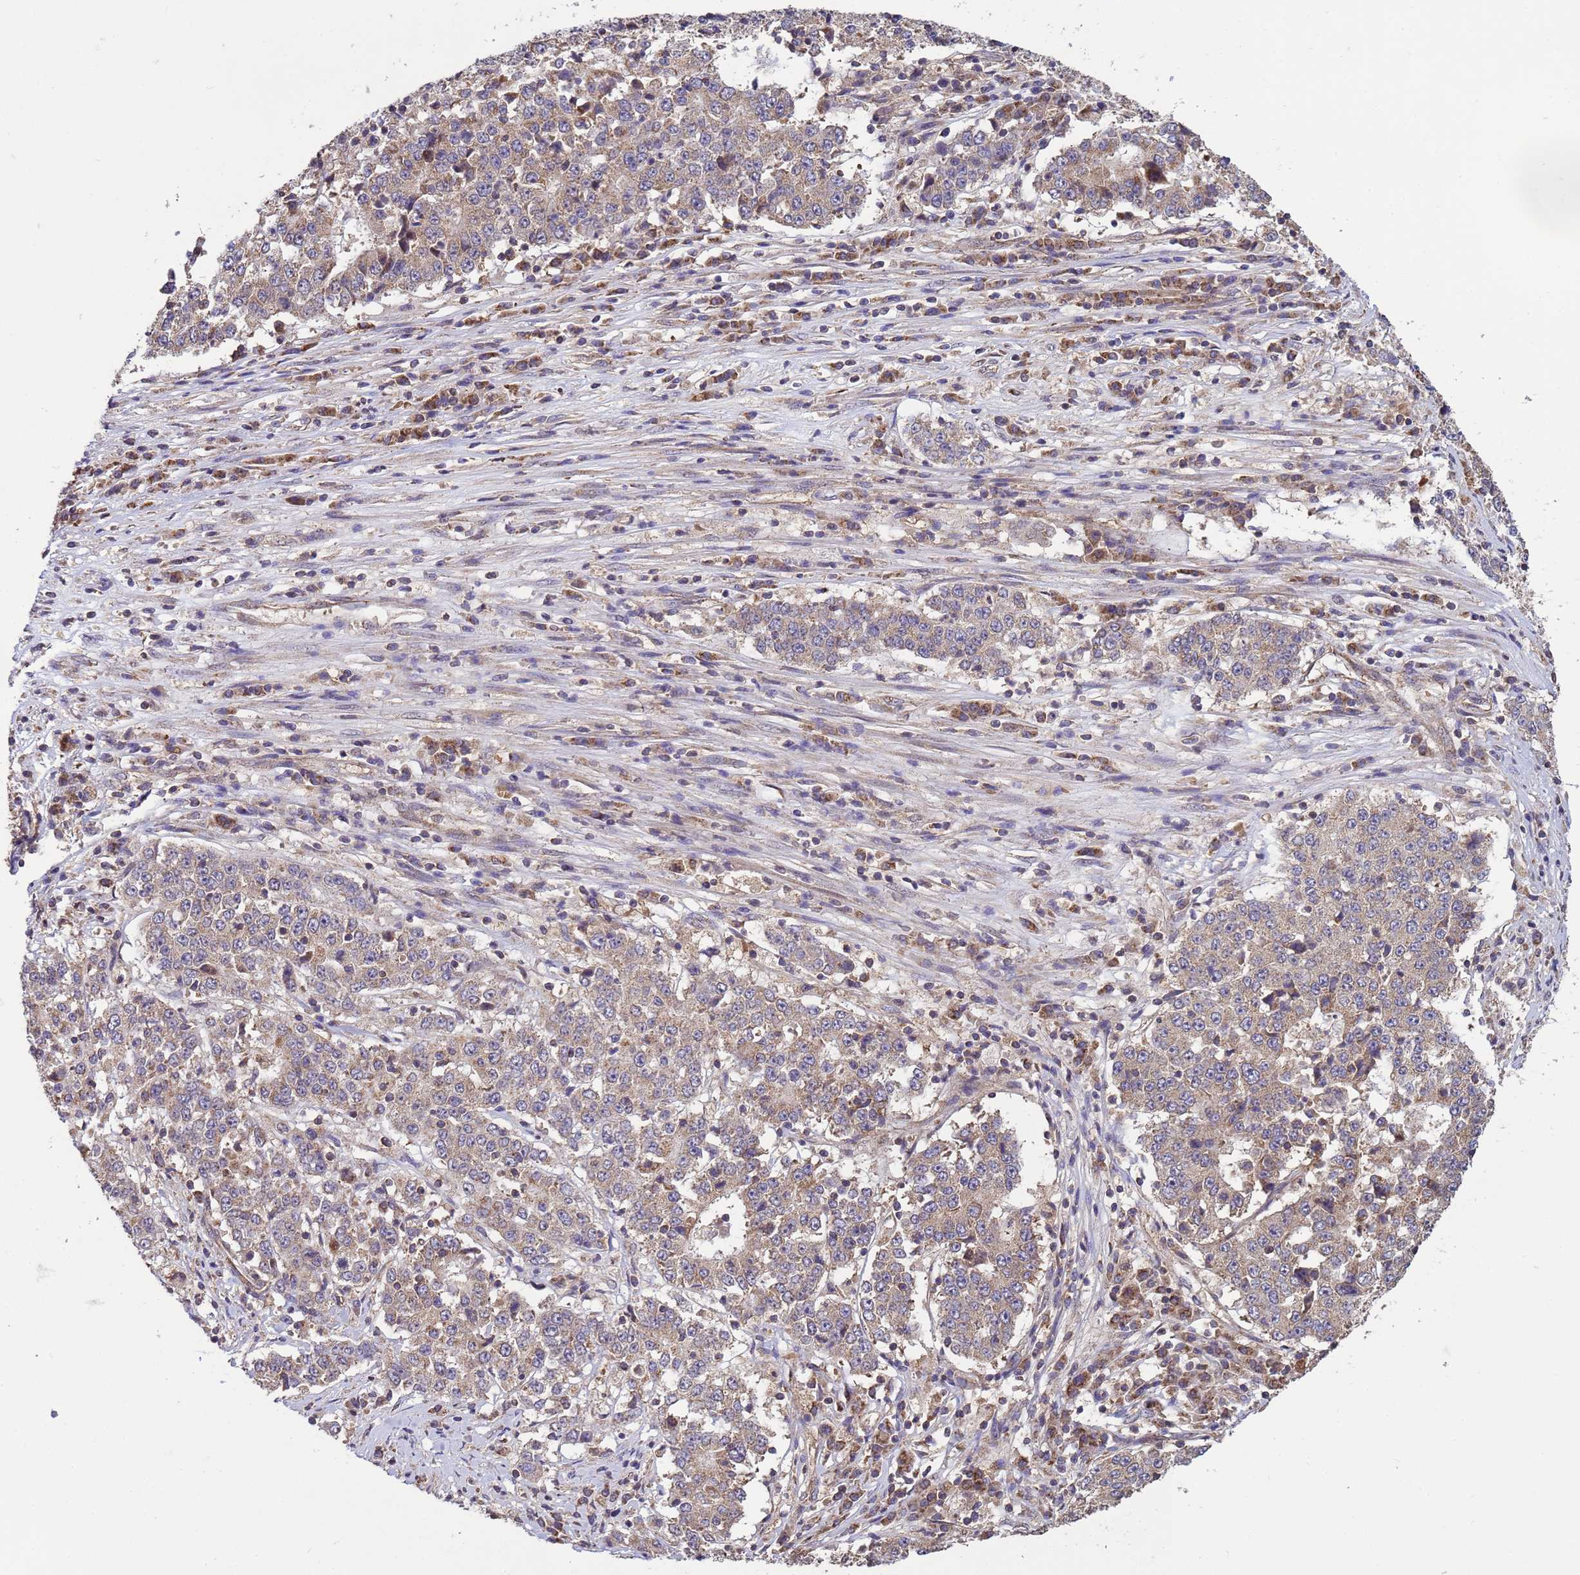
{"staining": {"intensity": "weak", "quantity": ">75%", "location": "cytoplasmic/membranous"}, "tissue": "stomach cancer", "cell_type": "Tumor cells", "image_type": "cancer", "snomed": [{"axis": "morphology", "description": "Adenocarcinoma, NOS"}, {"axis": "topography", "description": "Stomach"}], "caption": "Immunohistochemistry (DAB (3,3'-diaminobenzidine)) staining of stomach adenocarcinoma displays weak cytoplasmic/membranous protein staining in approximately >75% of tumor cells.", "gene": "P2RX7", "patient": {"sex": "male", "age": 59}}